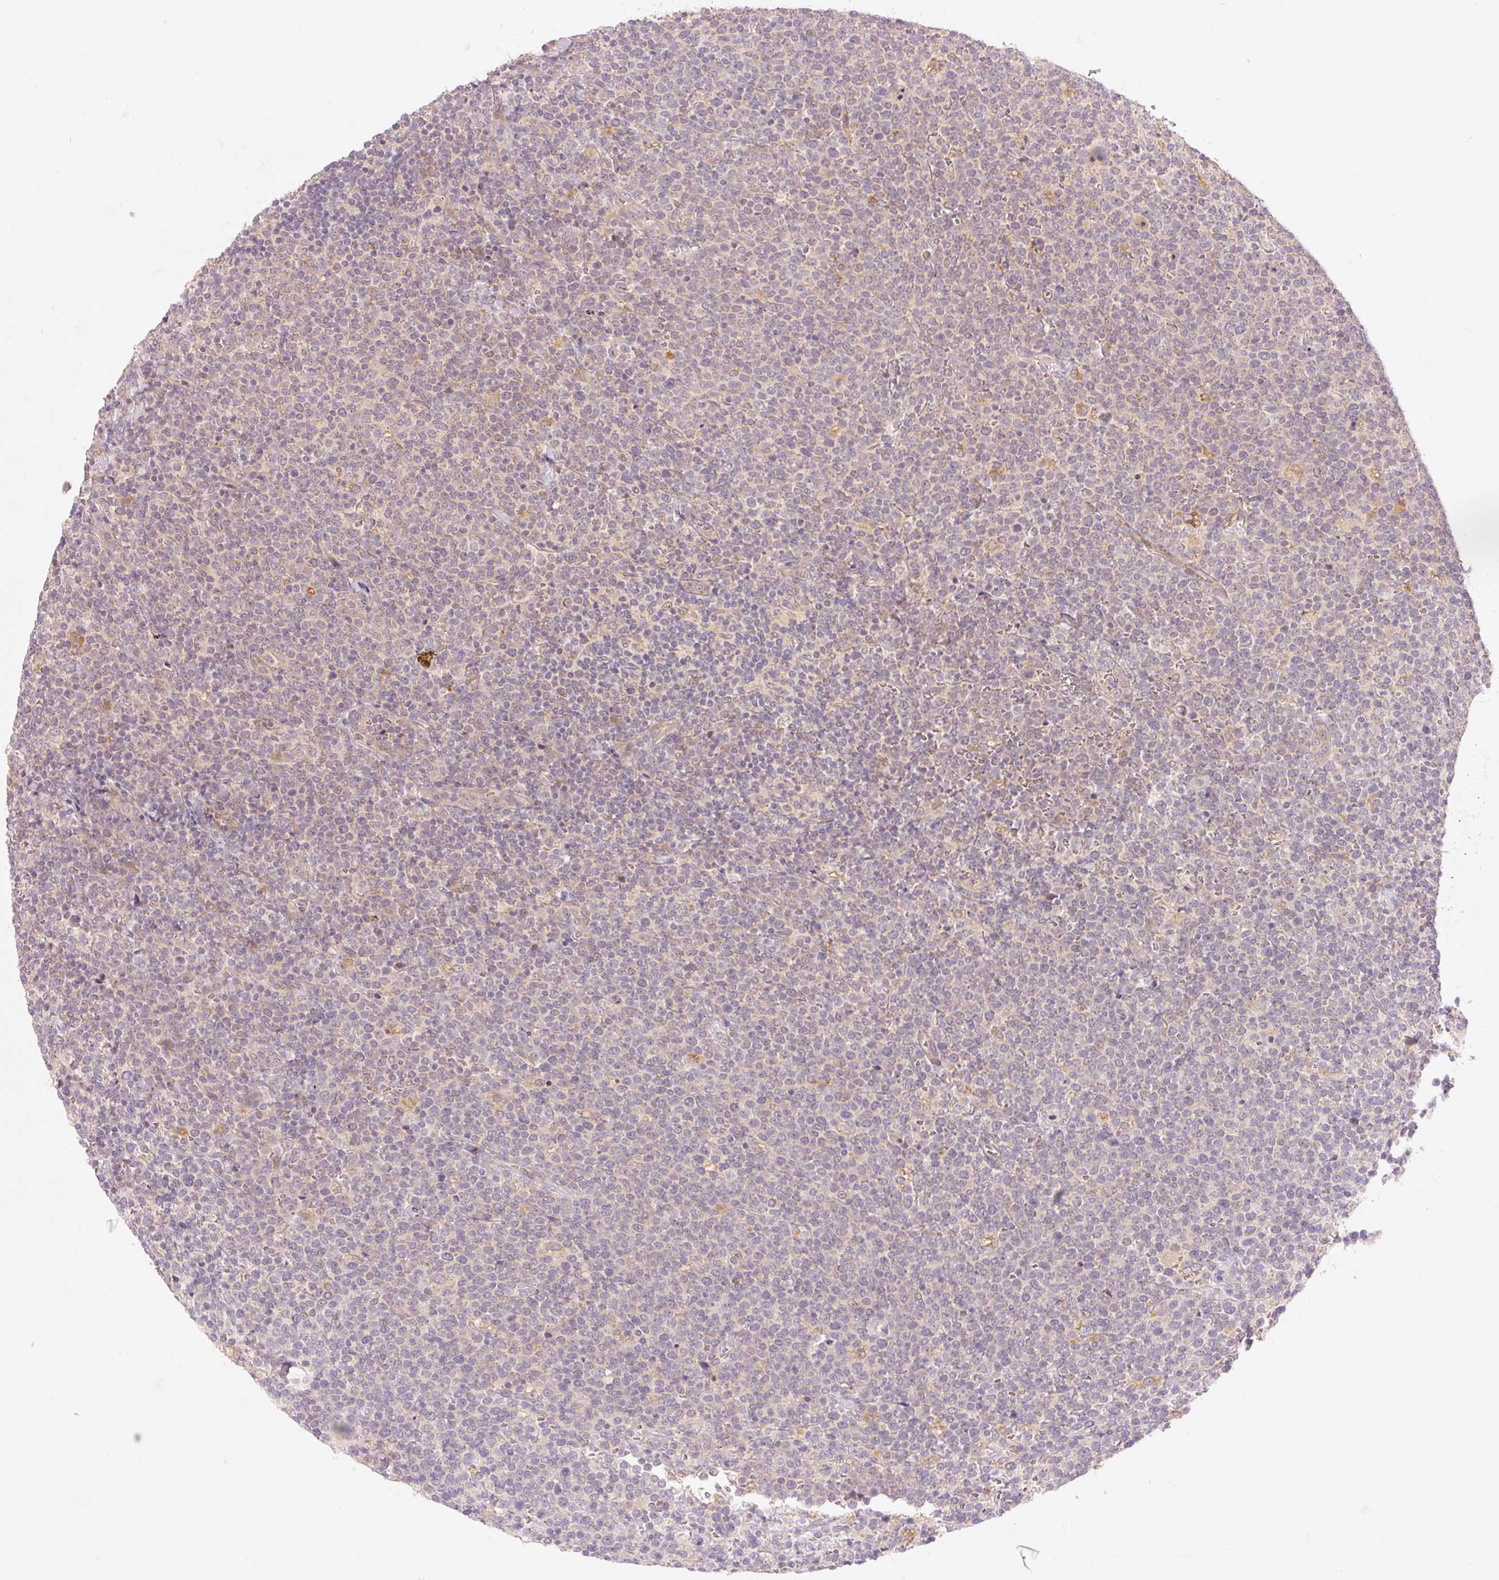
{"staining": {"intensity": "negative", "quantity": "none", "location": "none"}, "tissue": "lymphoma", "cell_type": "Tumor cells", "image_type": "cancer", "snomed": [{"axis": "morphology", "description": "Malignant lymphoma, non-Hodgkin's type, High grade"}, {"axis": "topography", "description": "Lymph node"}], "caption": "Immunohistochemistry (IHC) photomicrograph of lymphoma stained for a protein (brown), which reveals no expression in tumor cells.", "gene": "SLC29A3", "patient": {"sex": "male", "age": 61}}